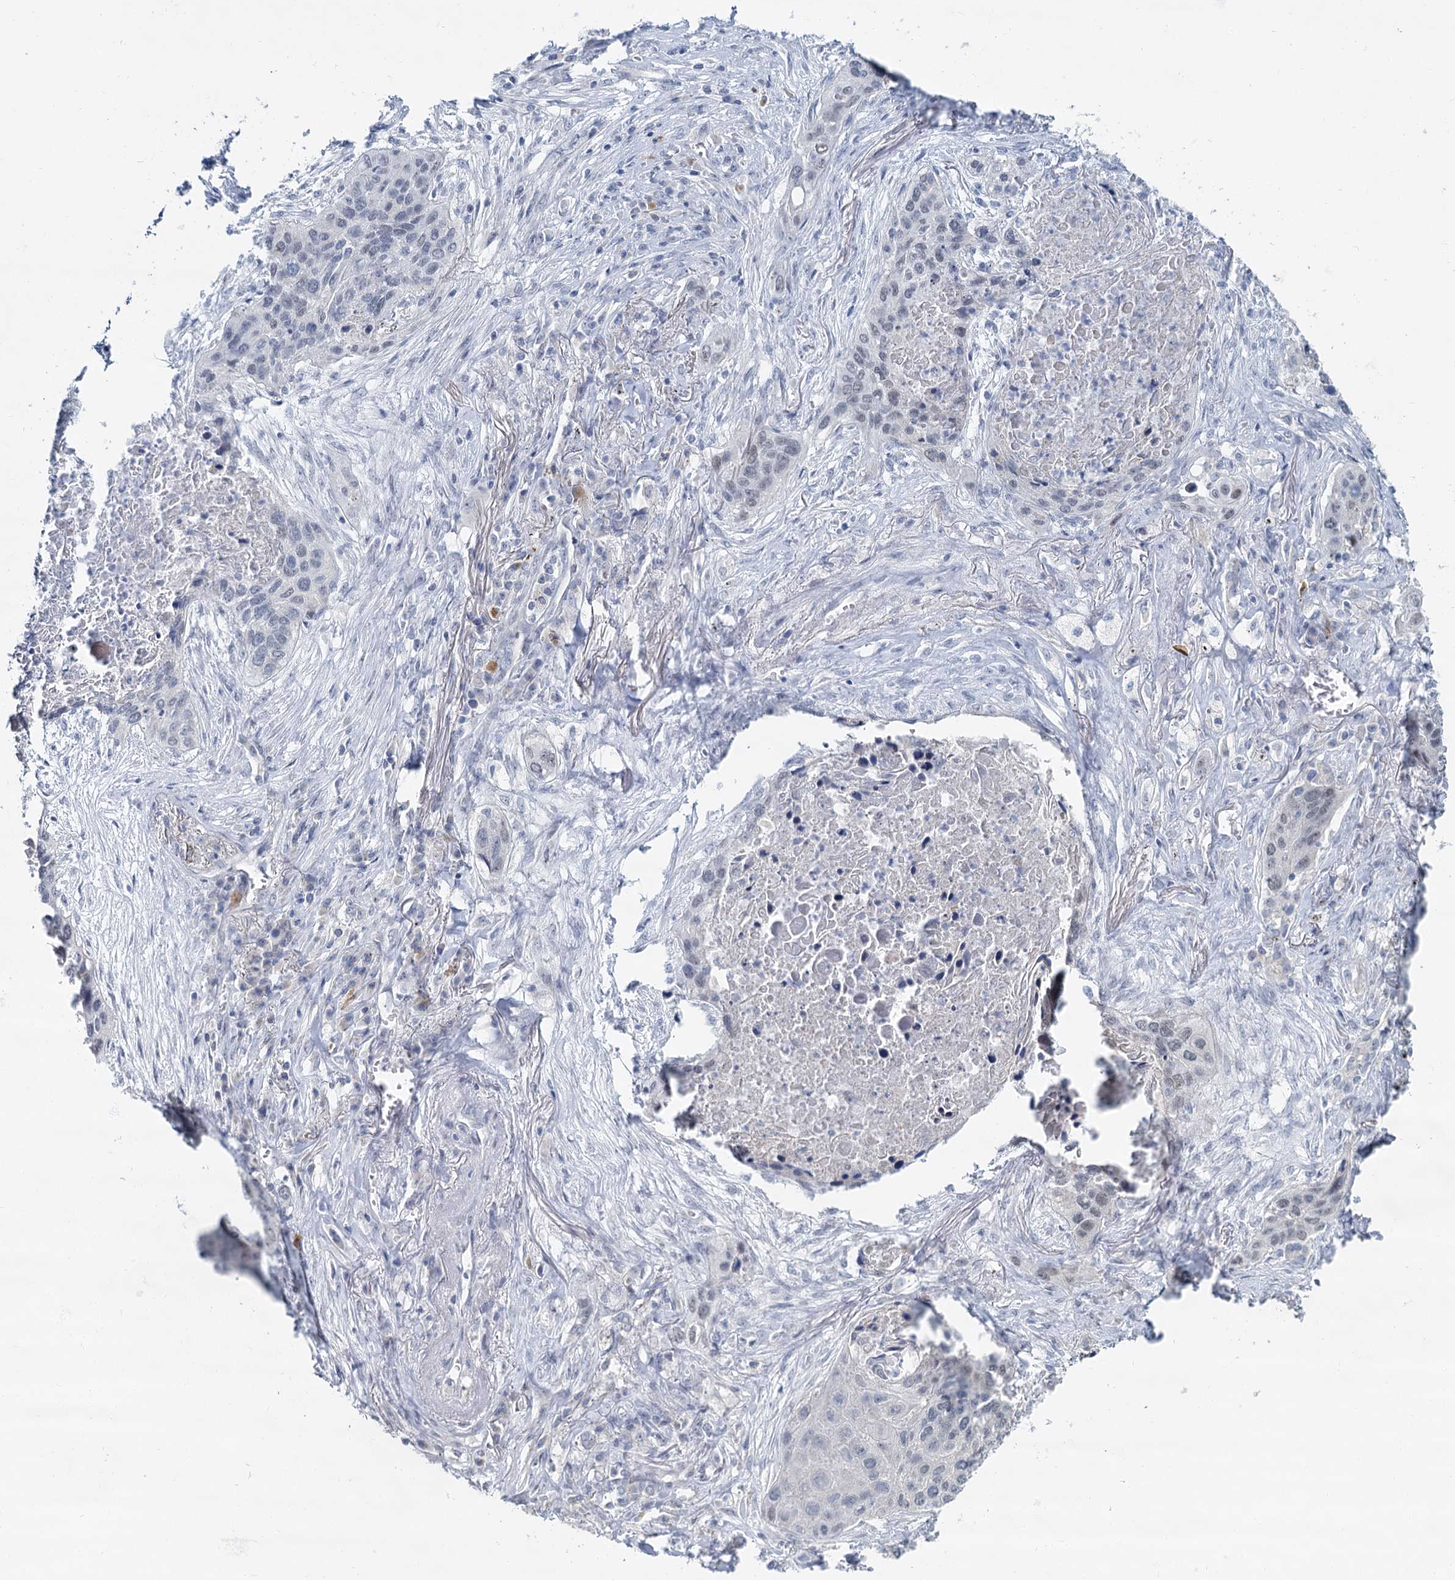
{"staining": {"intensity": "negative", "quantity": "none", "location": "none"}, "tissue": "lung cancer", "cell_type": "Tumor cells", "image_type": "cancer", "snomed": [{"axis": "morphology", "description": "Squamous cell carcinoma, NOS"}, {"axis": "topography", "description": "Lung"}], "caption": "Immunohistochemistry of human squamous cell carcinoma (lung) demonstrates no expression in tumor cells. (DAB IHC, high magnification).", "gene": "ACRBP", "patient": {"sex": "female", "age": 63}}